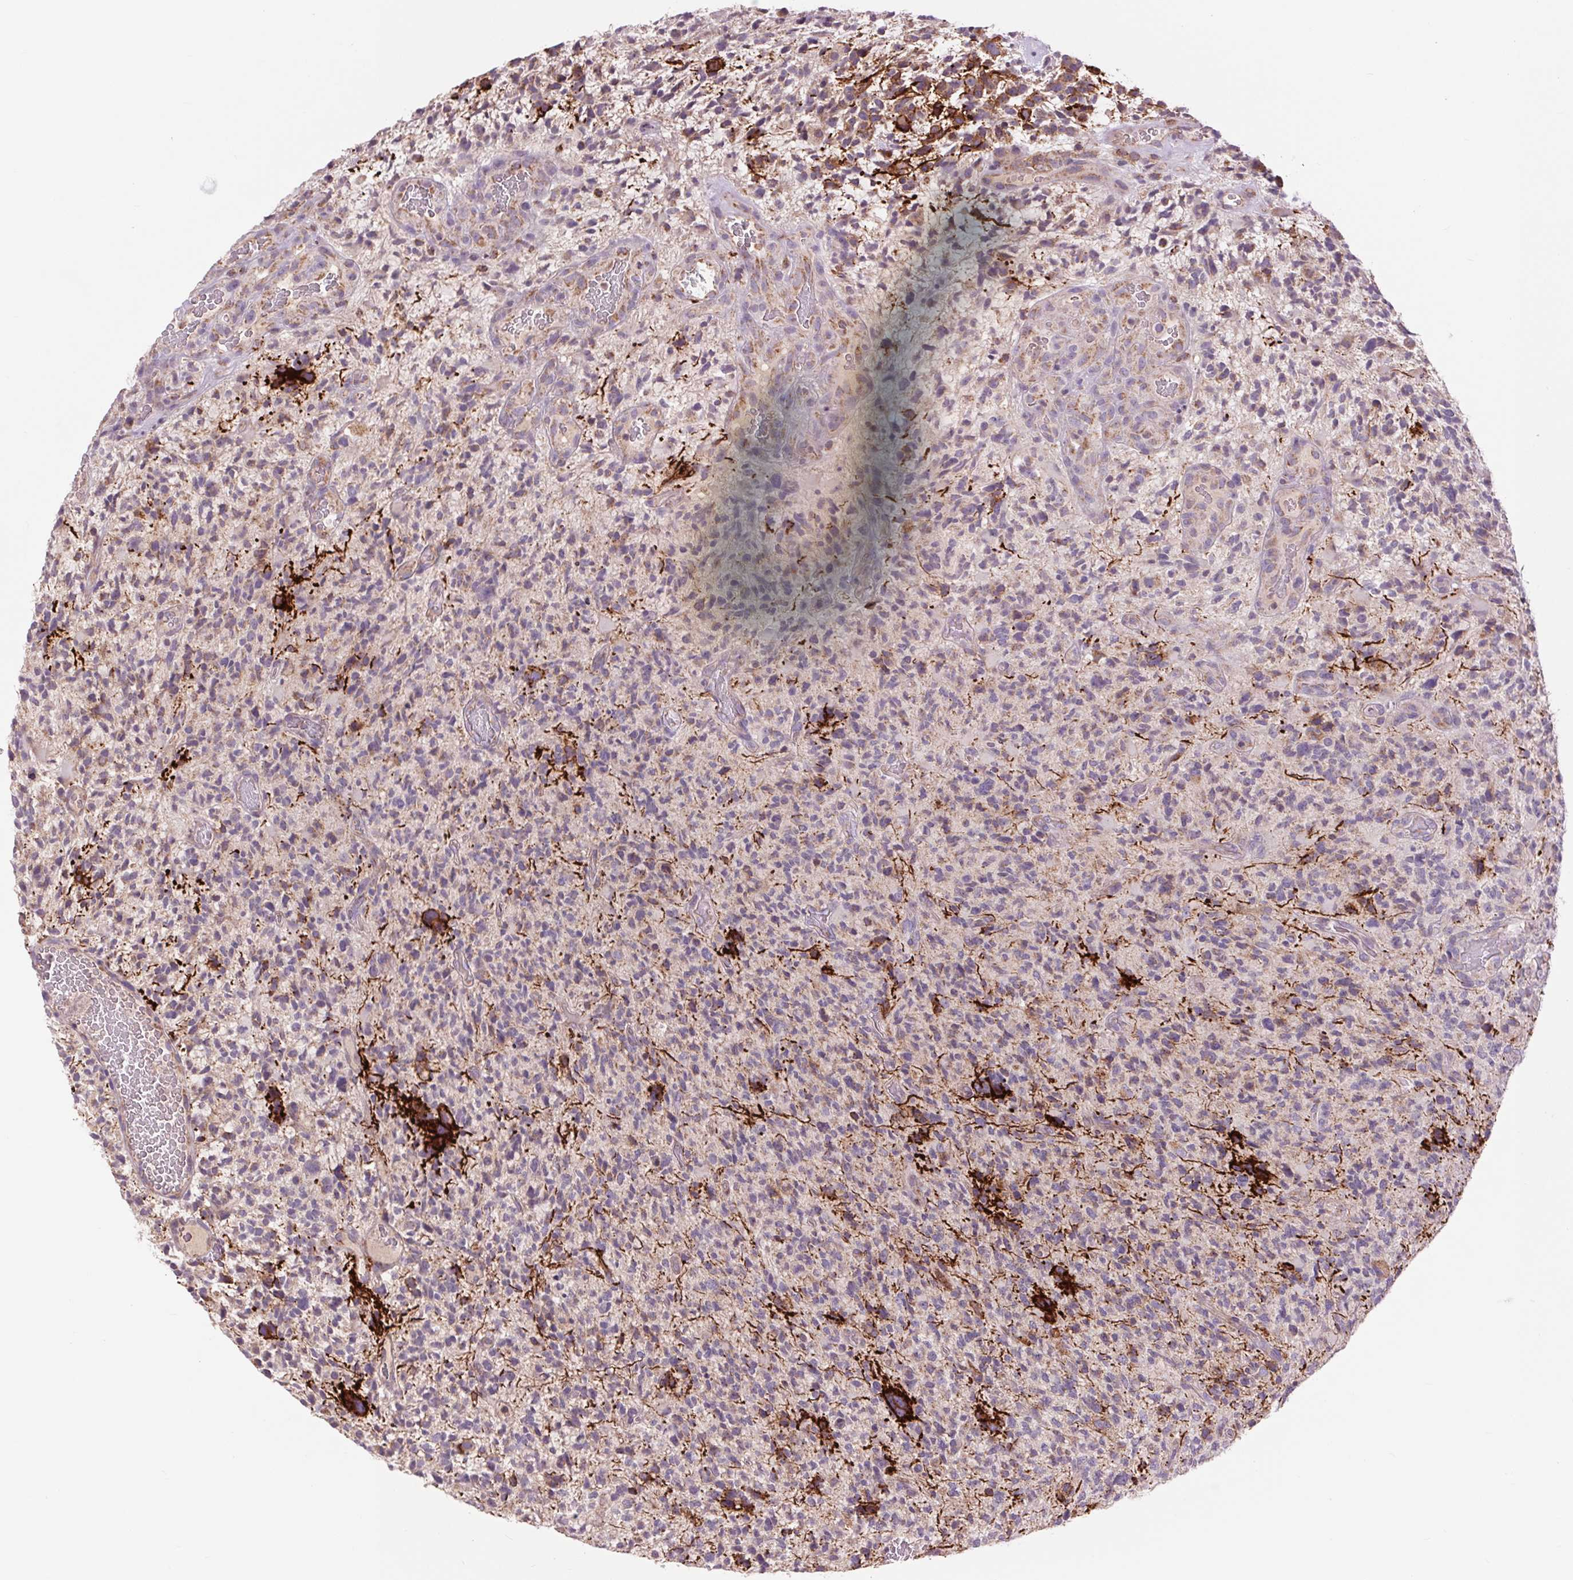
{"staining": {"intensity": "negative", "quantity": "none", "location": "none"}, "tissue": "glioma", "cell_type": "Tumor cells", "image_type": "cancer", "snomed": [{"axis": "morphology", "description": "Glioma, malignant, High grade"}, {"axis": "topography", "description": "Brain"}], "caption": "Immunohistochemistry (IHC) photomicrograph of neoplastic tissue: high-grade glioma (malignant) stained with DAB exhibits no significant protein positivity in tumor cells.", "gene": "COX6A1", "patient": {"sex": "female", "age": 71}}